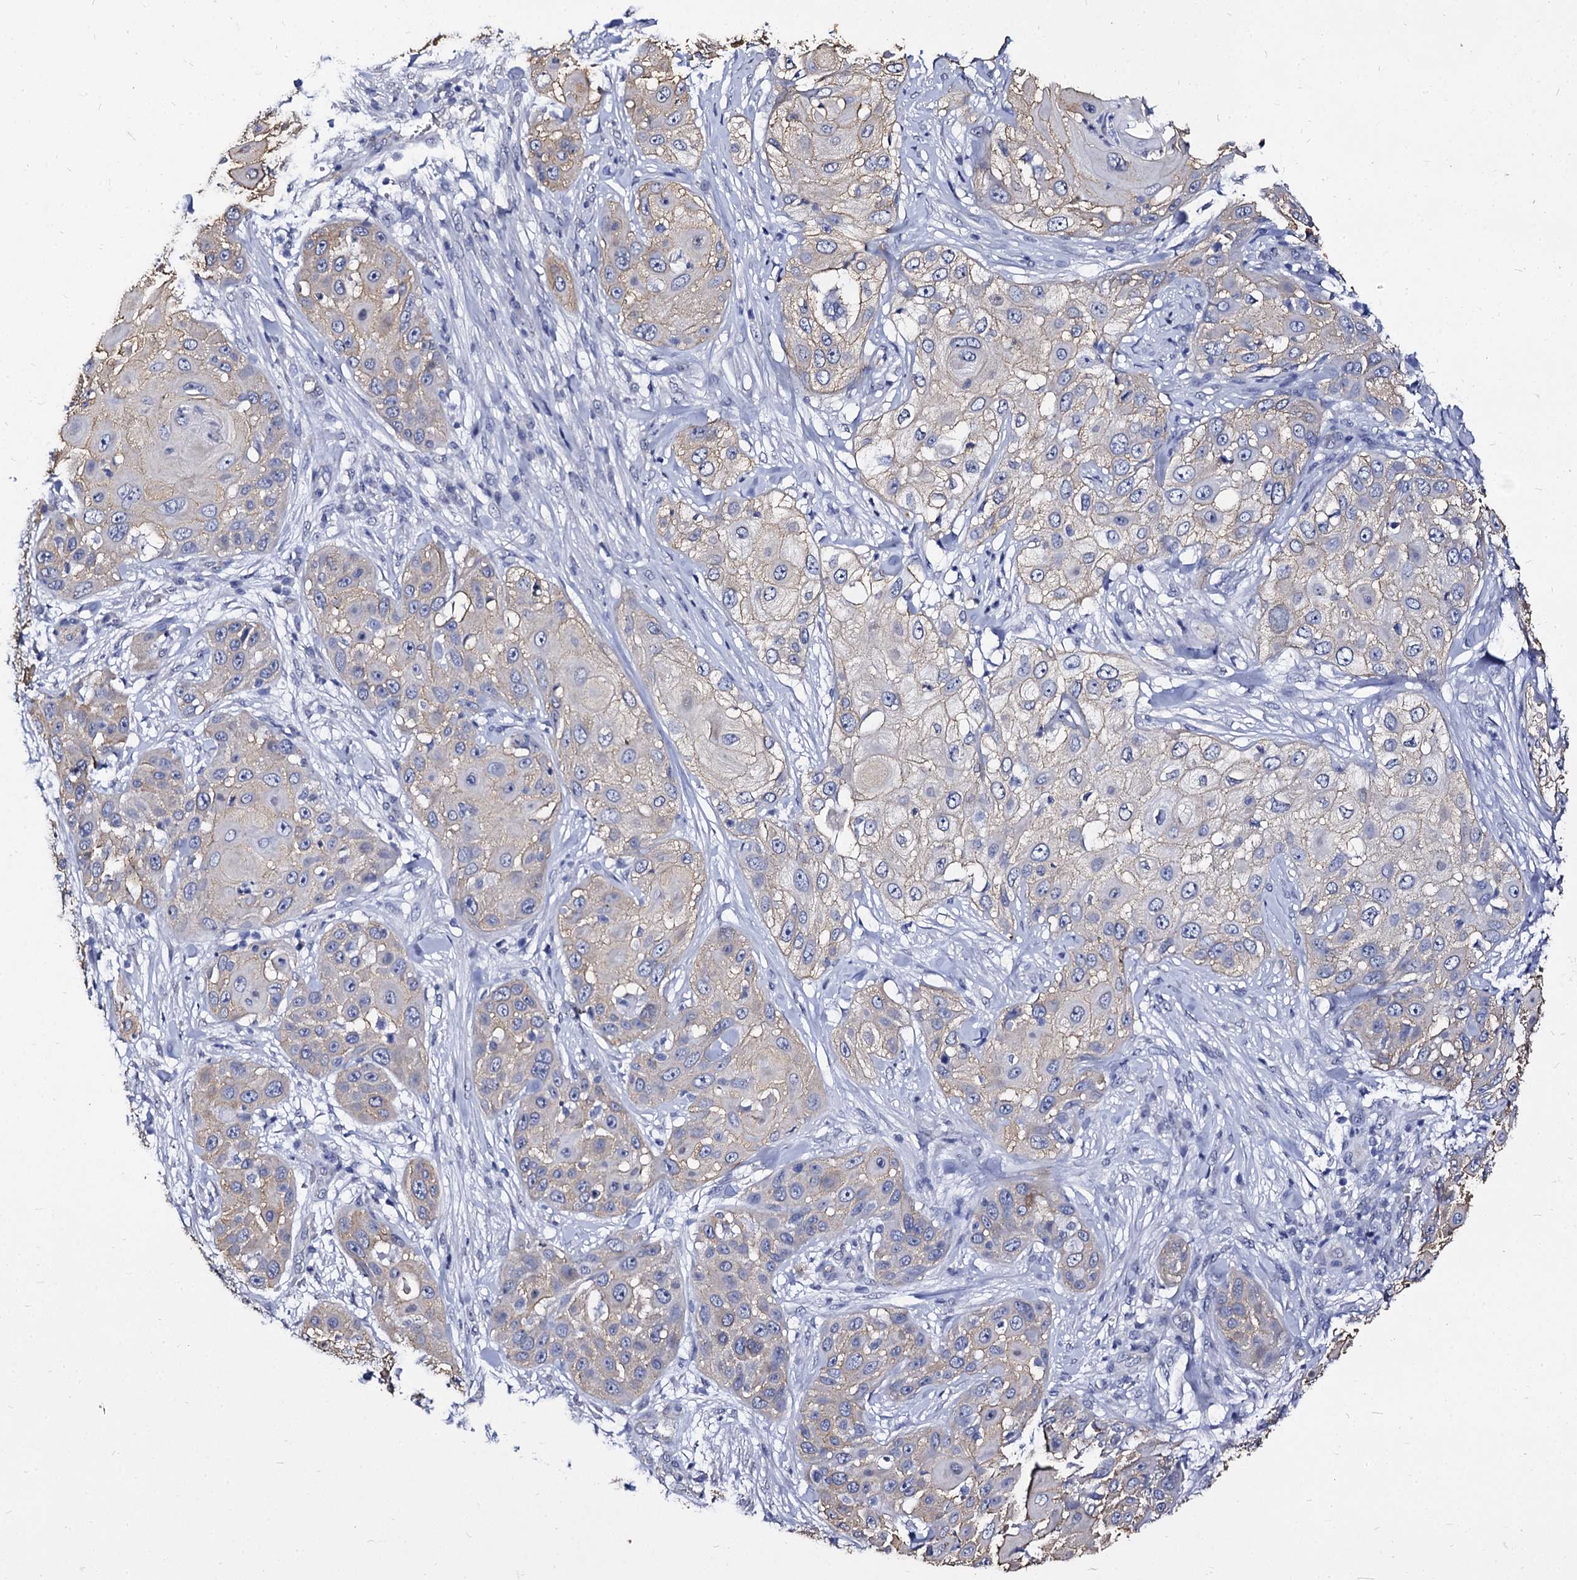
{"staining": {"intensity": "negative", "quantity": "none", "location": "none"}, "tissue": "skin cancer", "cell_type": "Tumor cells", "image_type": "cancer", "snomed": [{"axis": "morphology", "description": "Squamous cell carcinoma, NOS"}, {"axis": "topography", "description": "Skin"}], "caption": "IHC micrograph of neoplastic tissue: human skin squamous cell carcinoma stained with DAB shows no significant protein staining in tumor cells. Nuclei are stained in blue.", "gene": "CBFB", "patient": {"sex": "female", "age": 44}}